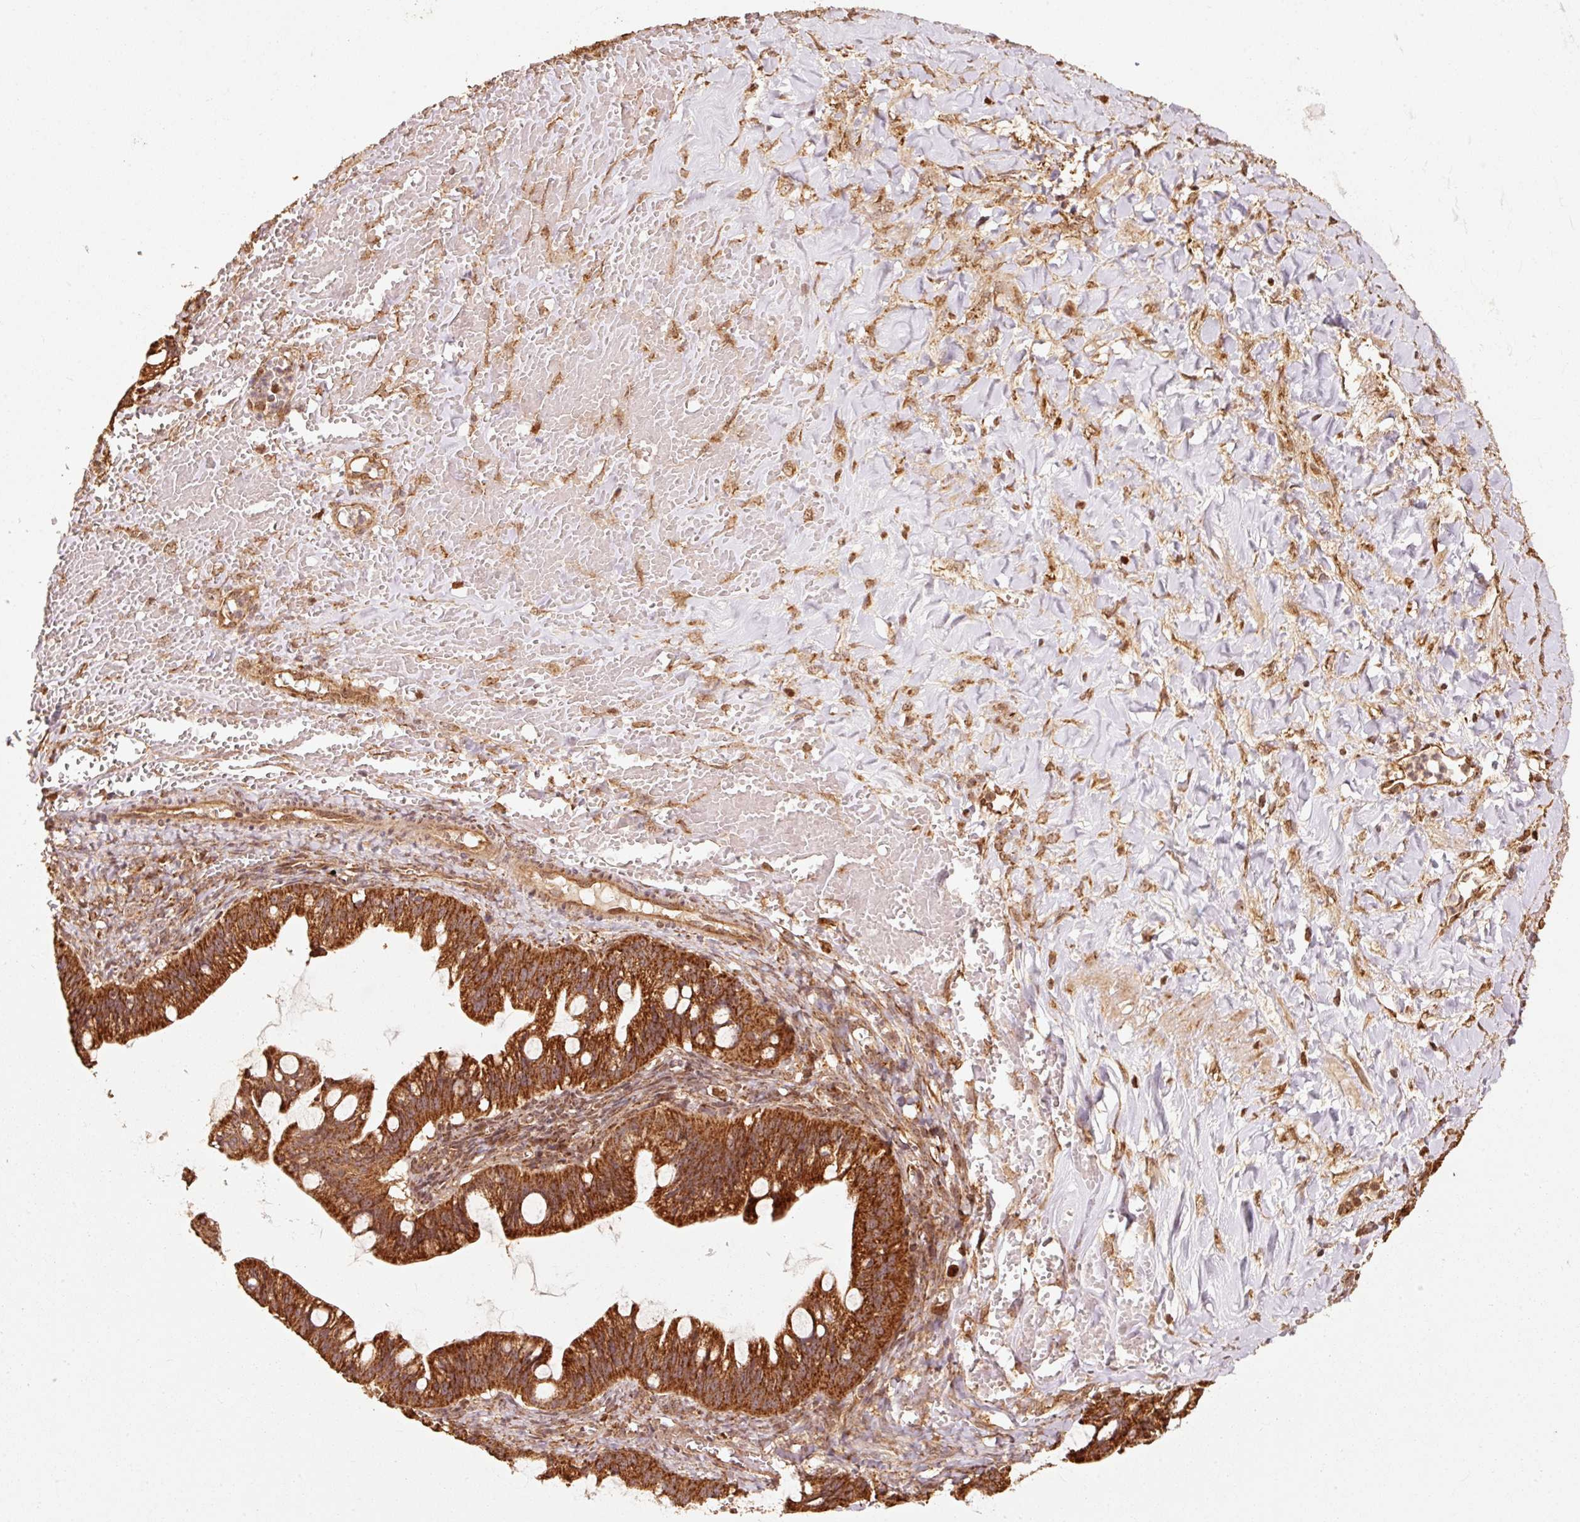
{"staining": {"intensity": "strong", "quantity": ">75%", "location": "cytoplasmic/membranous"}, "tissue": "ovarian cancer", "cell_type": "Tumor cells", "image_type": "cancer", "snomed": [{"axis": "morphology", "description": "Cystadenocarcinoma, mucinous, NOS"}, {"axis": "topography", "description": "Ovary"}], "caption": "This histopathology image exhibits ovarian cancer stained with IHC to label a protein in brown. The cytoplasmic/membranous of tumor cells show strong positivity for the protein. Nuclei are counter-stained blue.", "gene": "MRPL16", "patient": {"sex": "female", "age": 73}}